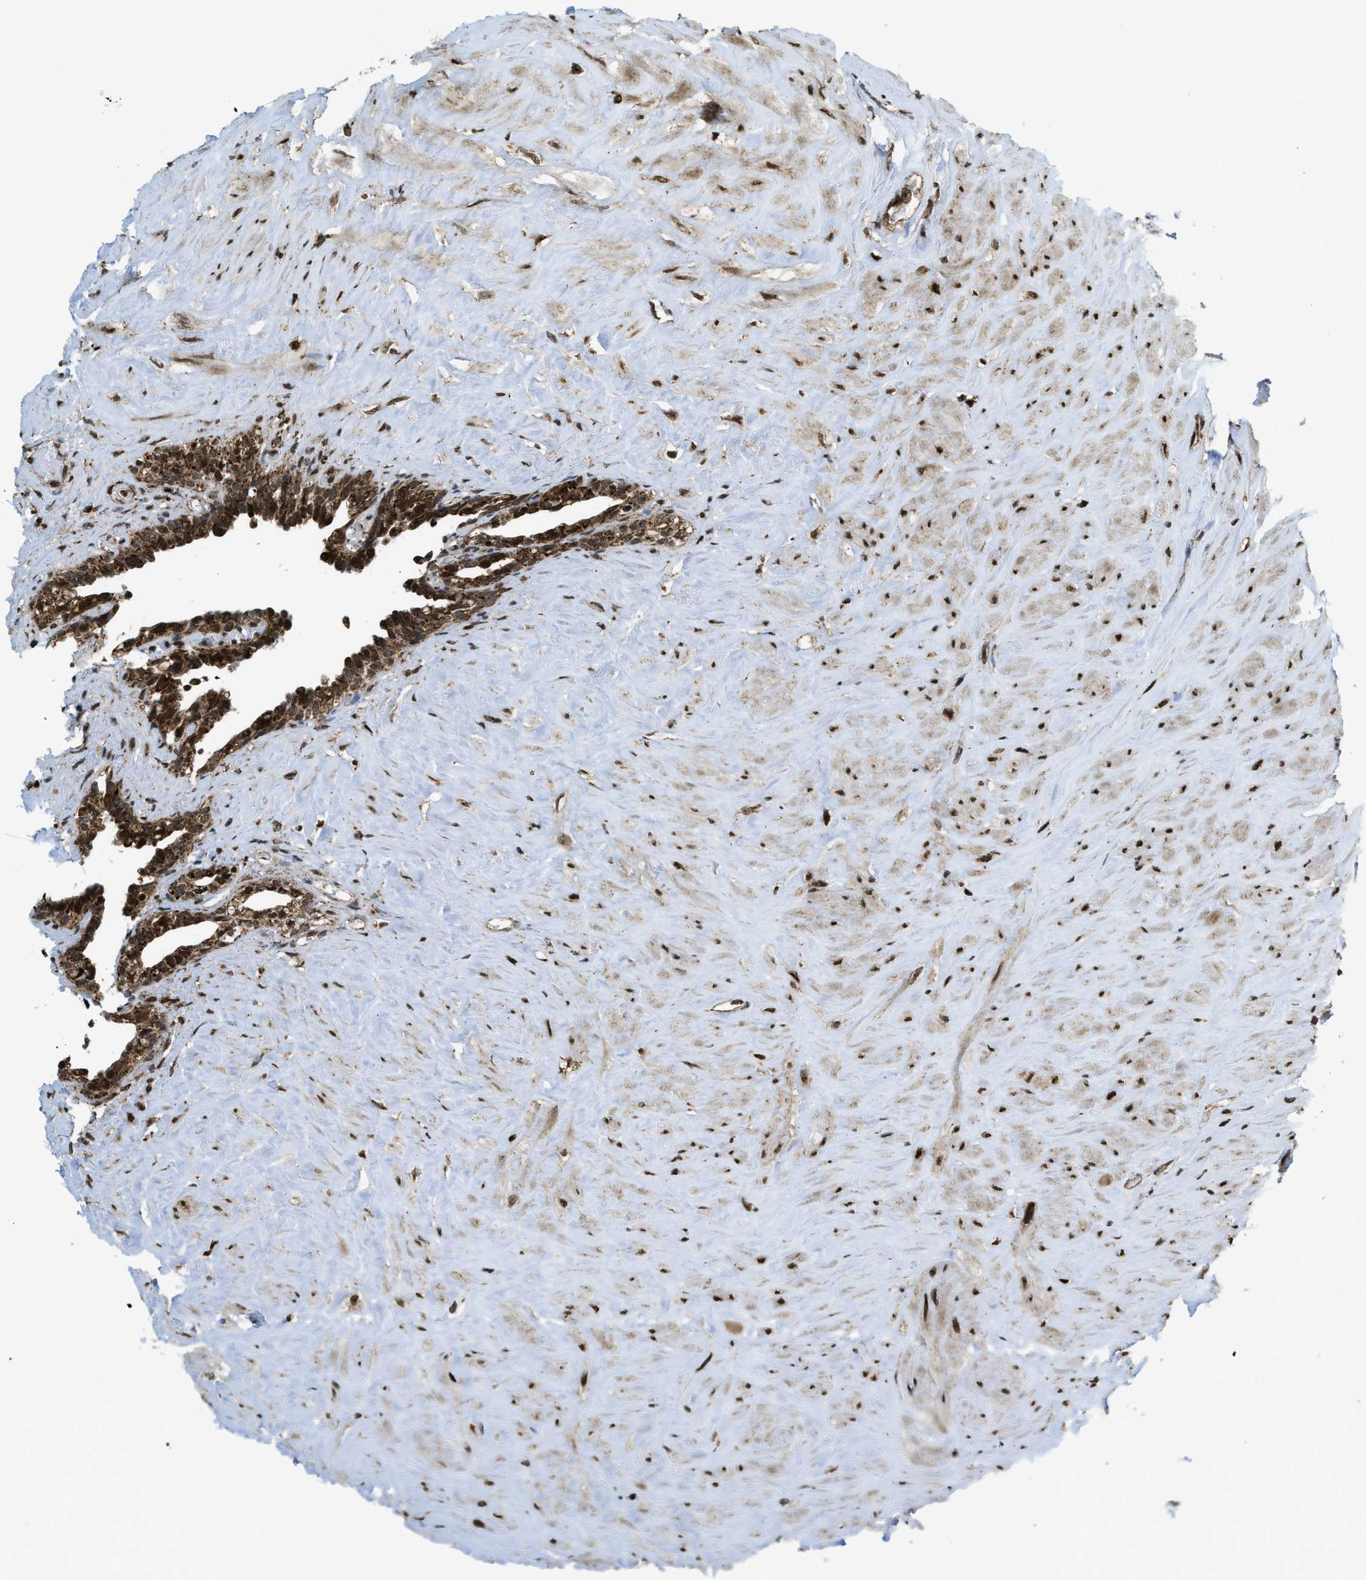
{"staining": {"intensity": "strong", "quantity": ">75%", "location": "cytoplasmic/membranous,nuclear"}, "tissue": "seminal vesicle", "cell_type": "Glandular cells", "image_type": "normal", "snomed": [{"axis": "morphology", "description": "Normal tissue, NOS"}, {"axis": "topography", "description": "Seminal veicle"}], "caption": "This photomicrograph reveals immunohistochemistry (IHC) staining of unremarkable human seminal vesicle, with high strong cytoplasmic/membranous,nuclear expression in approximately >75% of glandular cells.", "gene": "TNPO1", "patient": {"sex": "male", "age": 63}}